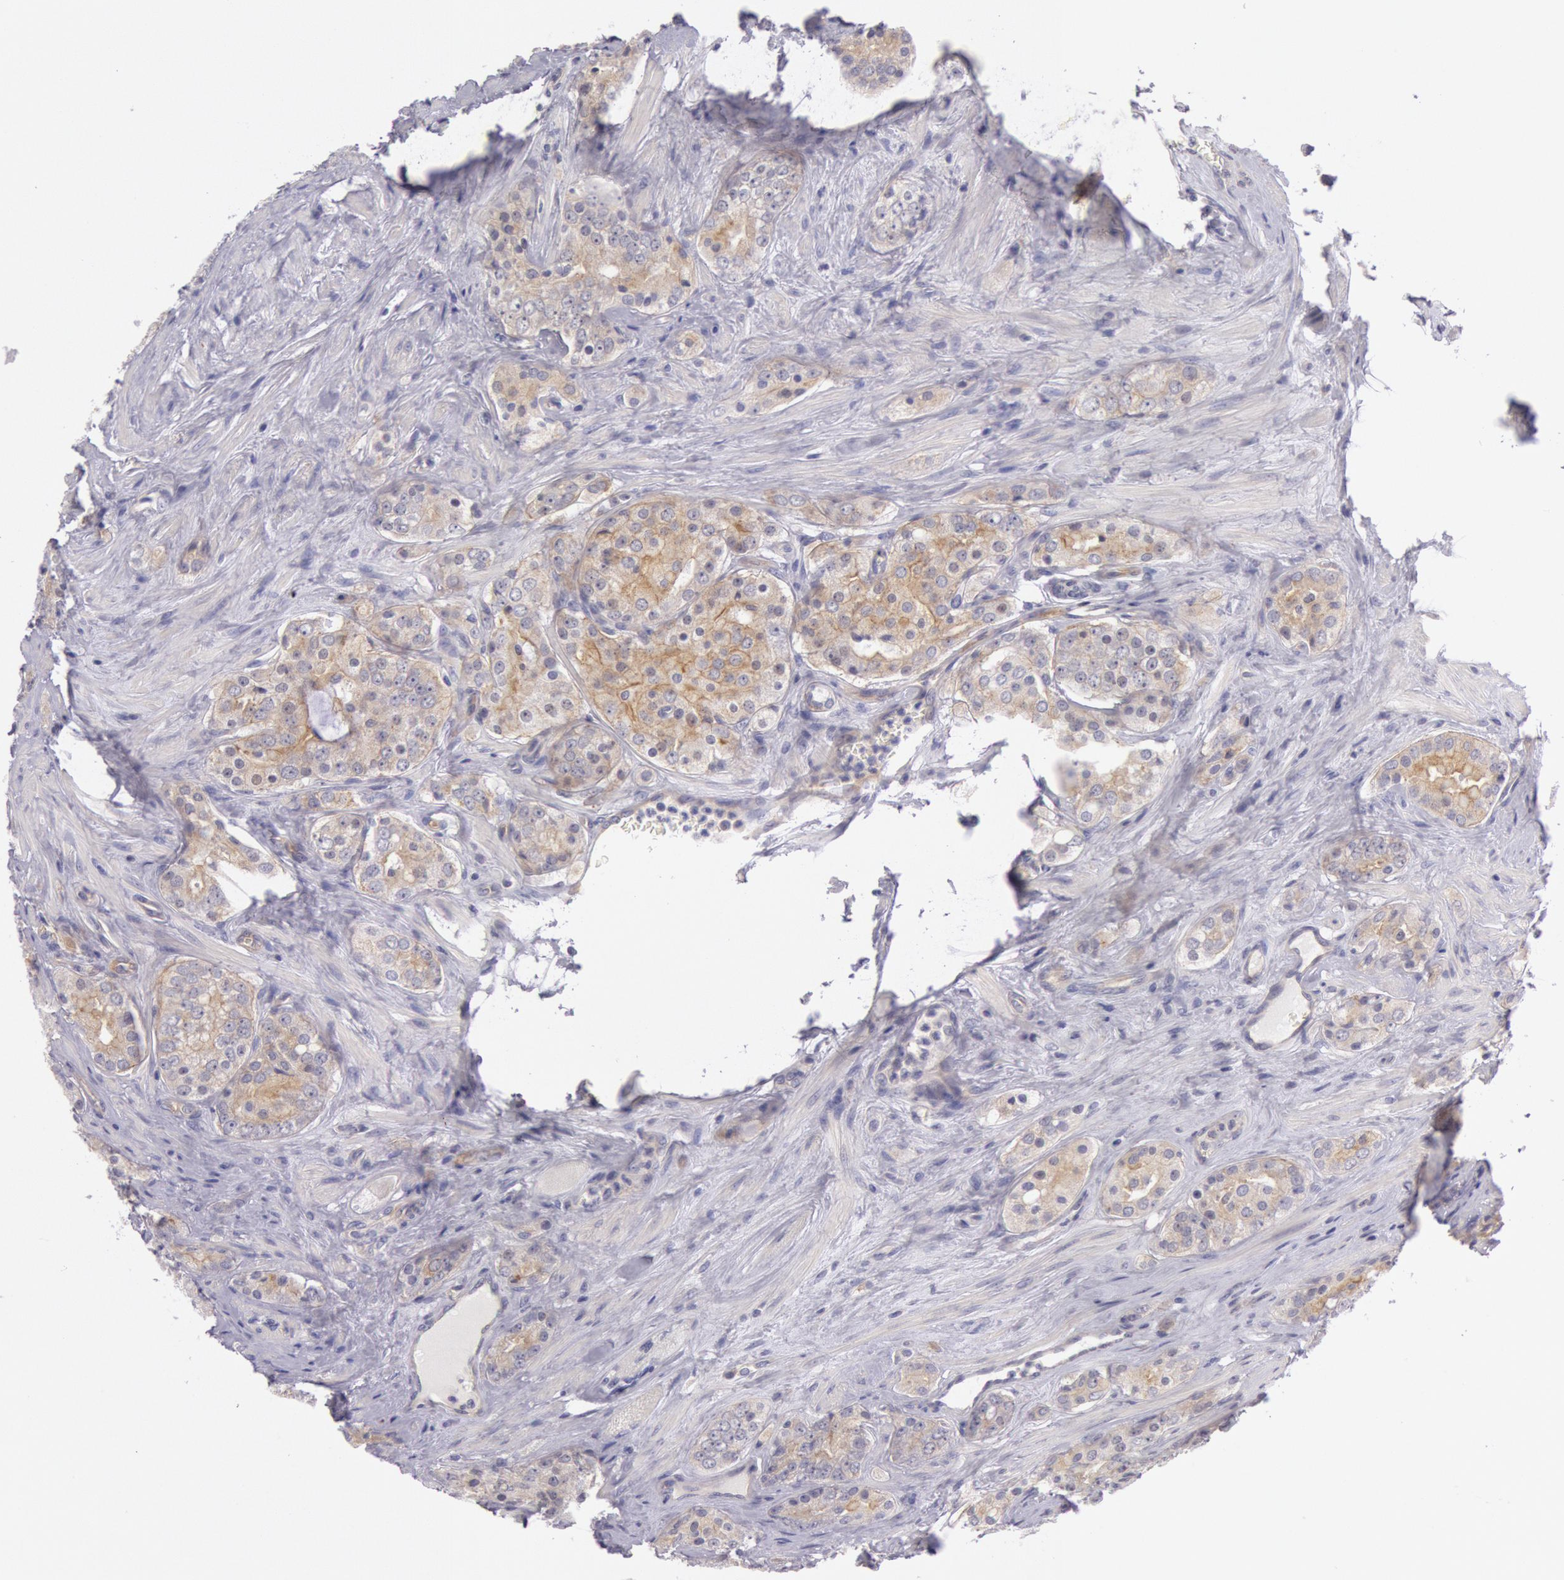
{"staining": {"intensity": "weak", "quantity": "<25%", "location": "cytoplasmic/membranous"}, "tissue": "prostate cancer", "cell_type": "Tumor cells", "image_type": "cancer", "snomed": [{"axis": "morphology", "description": "Adenocarcinoma, Medium grade"}, {"axis": "topography", "description": "Prostate"}], "caption": "Tumor cells show no significant positivity in prostate adenocarcinoma (medium-grade).", "gene": "MYO5A", "patient": {"sex": "male", "age": 60}}